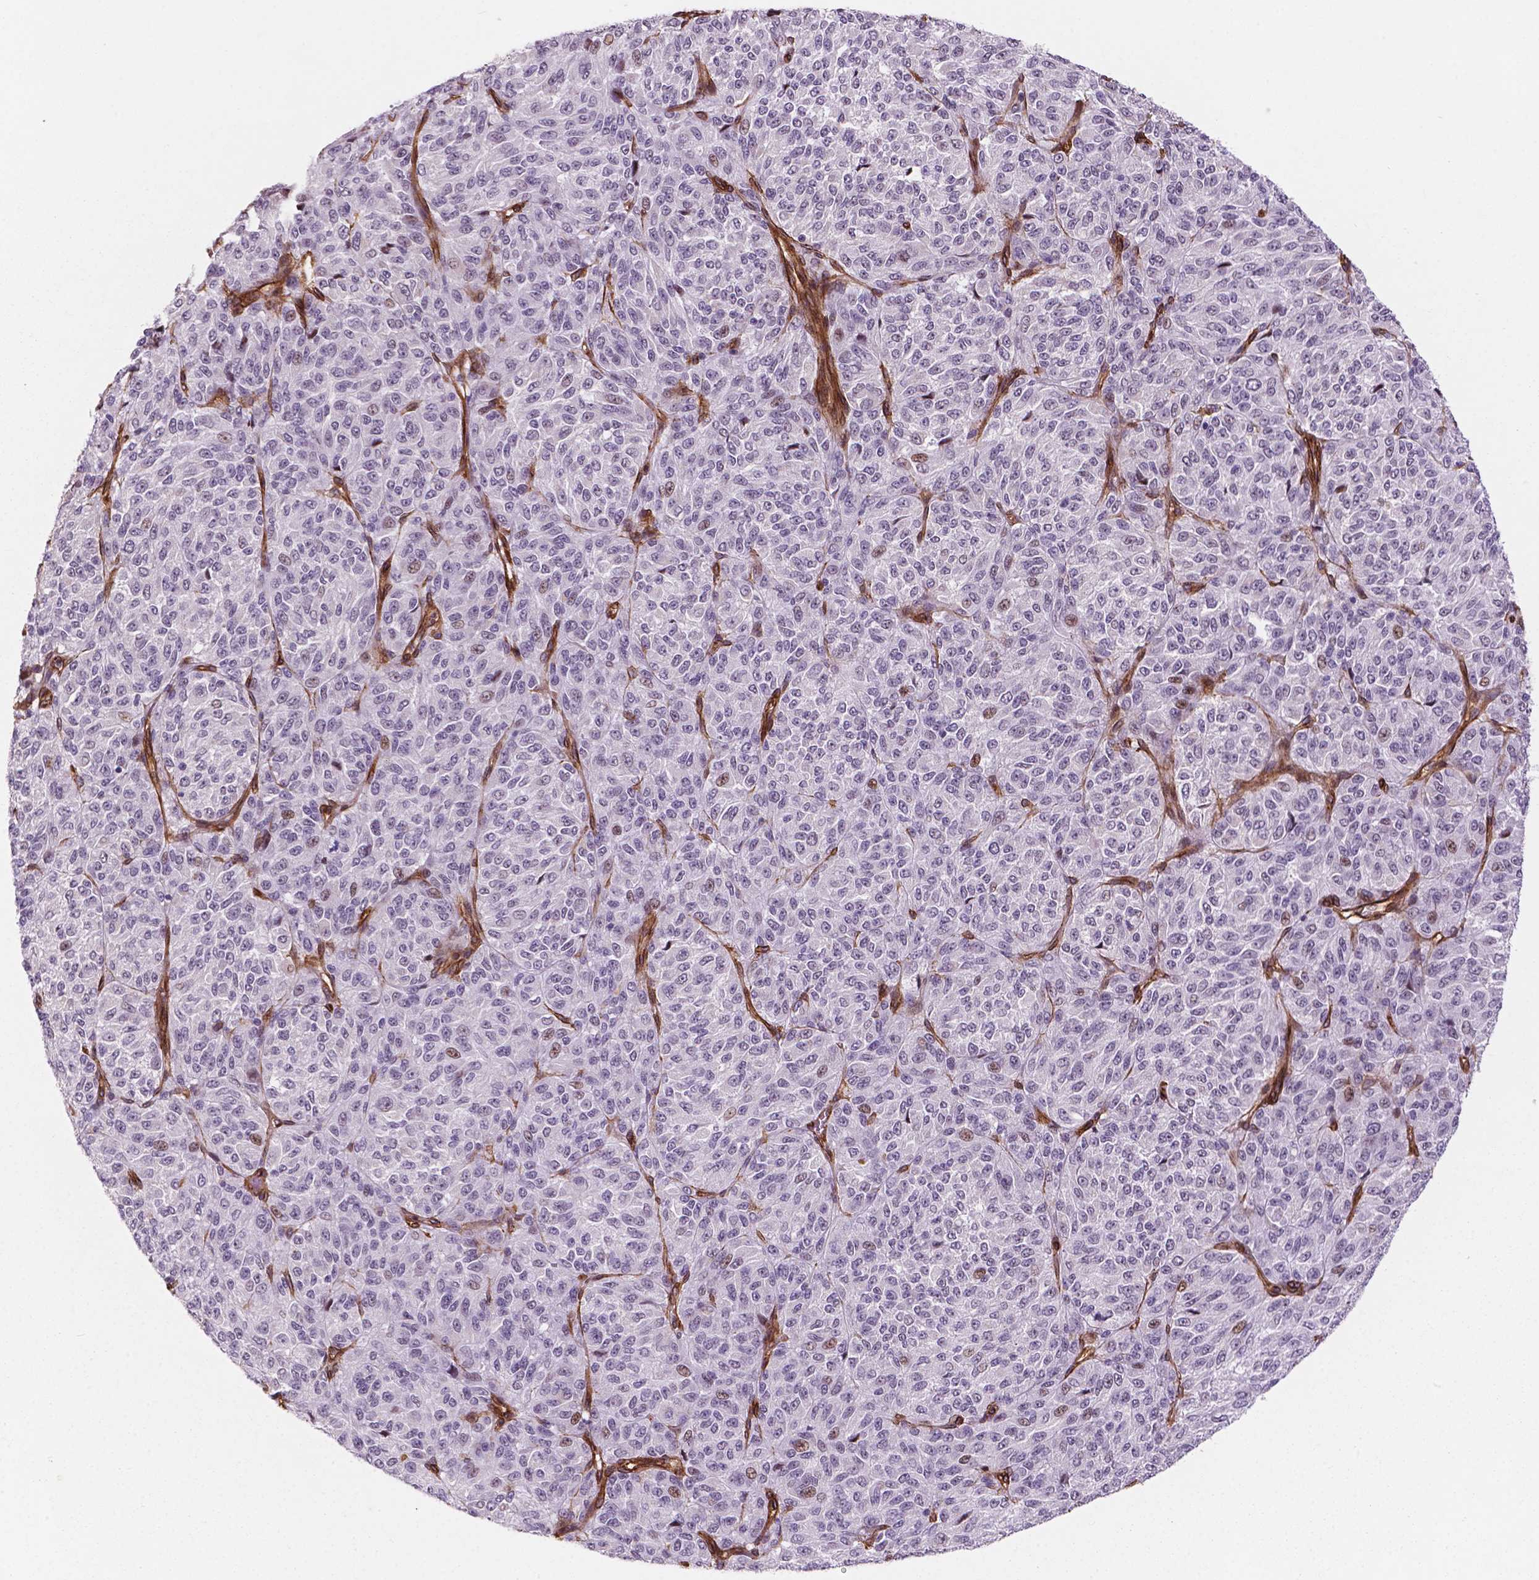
{"staining": {"intensity": "negative", "quantity": "none", "location": "none"}, "tissue": "melanoma", "cell_type": "Tumor cells", "image_type": "cancer", "snomed": [{"axis": "morphology", "description": "Malignant melanoma, Metastatic site"}, {"axis": "topography", "description": "Brain"}], "caption": "Melanoma was stained to show a protein in brown. There is no significant staining in tumor cells. Nuclei are stained in blue.", "gene": "EGFL8", "patient": {"sex": "female", "age": 56}}